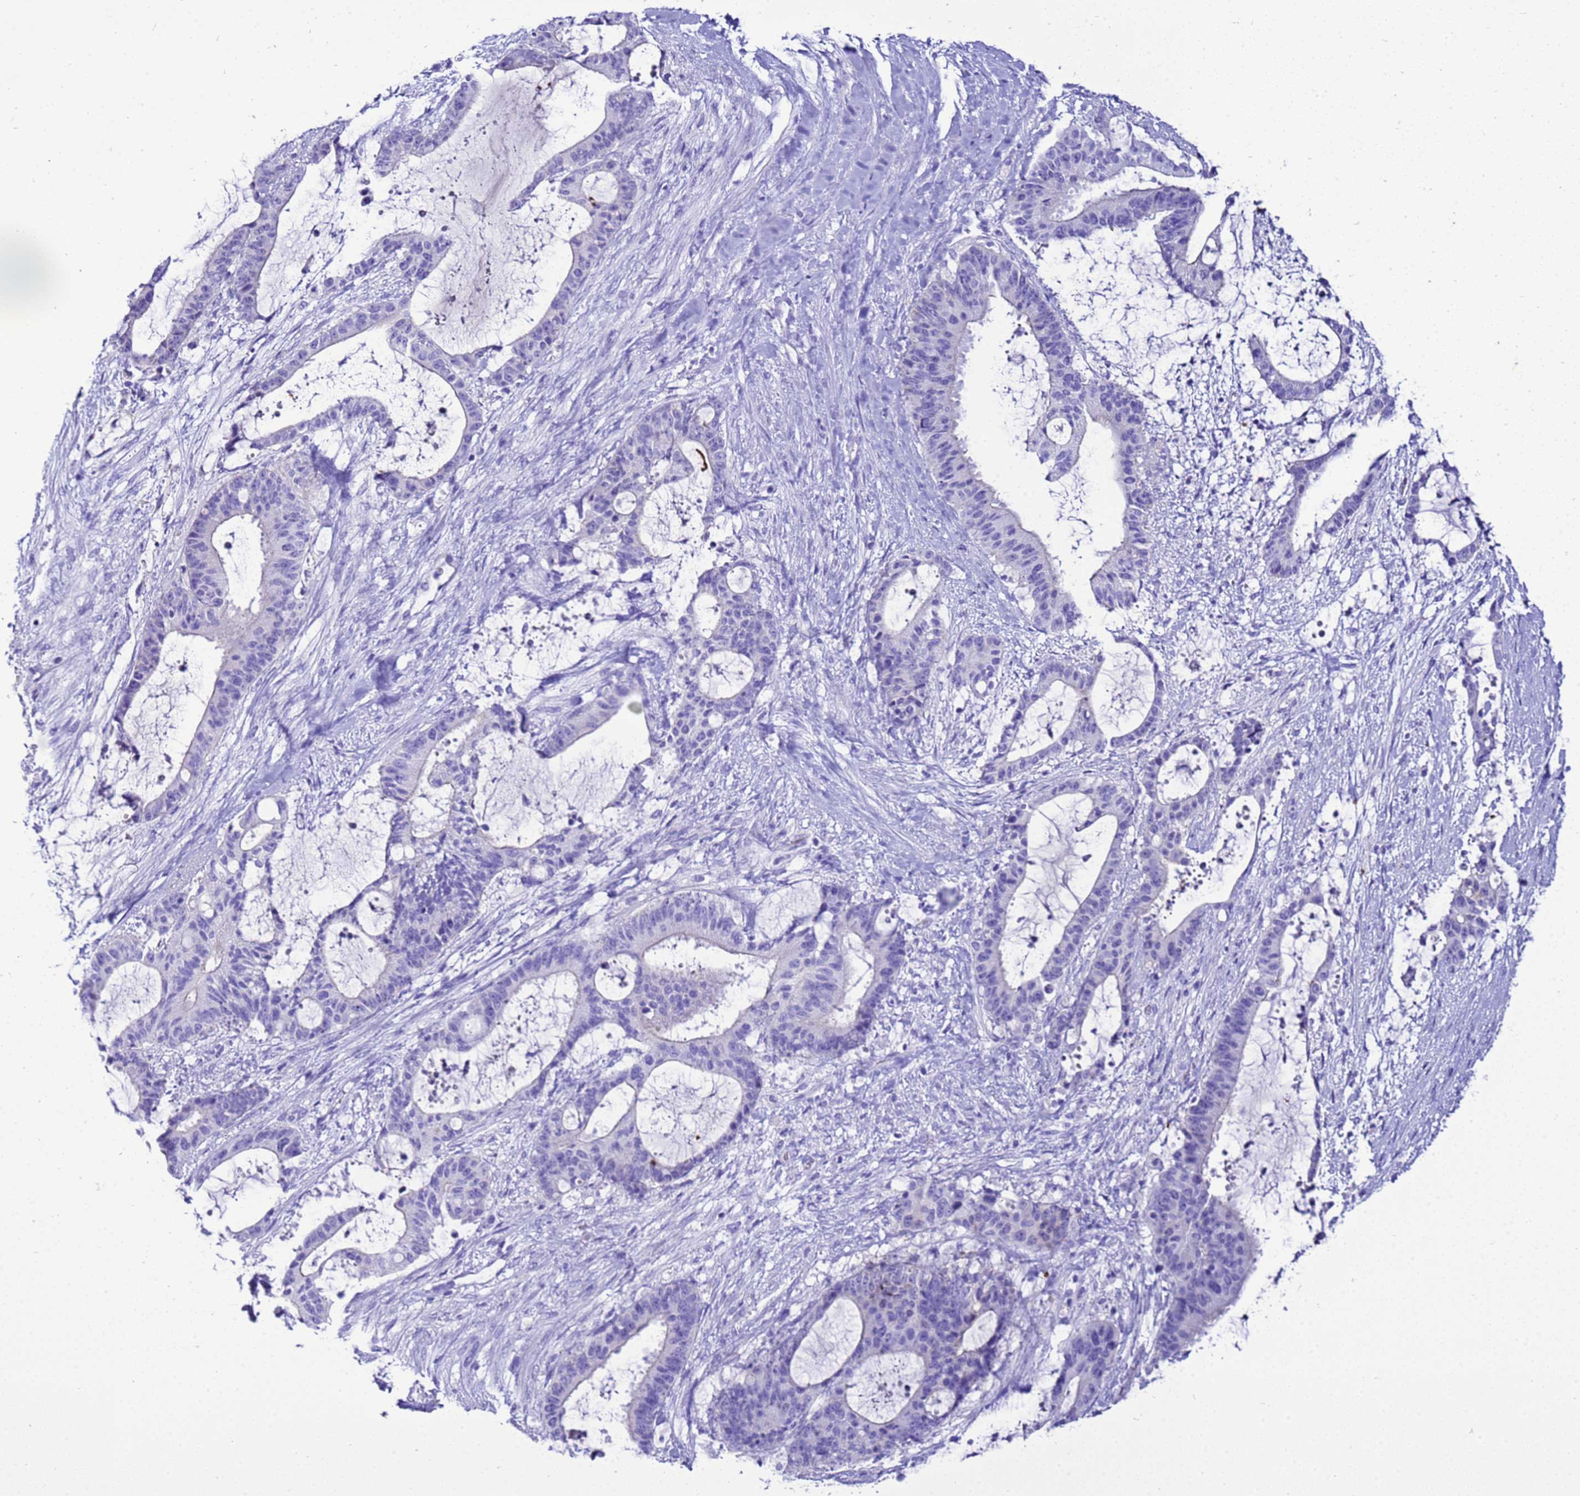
{"staining": {"intensity": "negative", "quantity": "none", "location": "none"}, "tissue": "liver cancer", "cell_type": "Tumor cells", "image_type": "cancer", "snomed": [{"axis": "morphology", "description": "Normal tissue, NOS"}, {"axis": "morphology", "description": "Cholangiocarcinoma"}, {"axis": "topography", "description": "Liver"}, {"axis": "topography", "description": "Peripheral nerve tissue"}], "caption": "This is a image of immunohistochemistry (IHC) staining of liver cholangiocarcinoma, which shows no expression in tumor cells. (DAB (3,3'-diaminobenzidine) immunohistochemistry visualized using brightfield microscopy, high magnification).", "gene": "BEST2", "patient": {"sex": "female", "age": 73}}